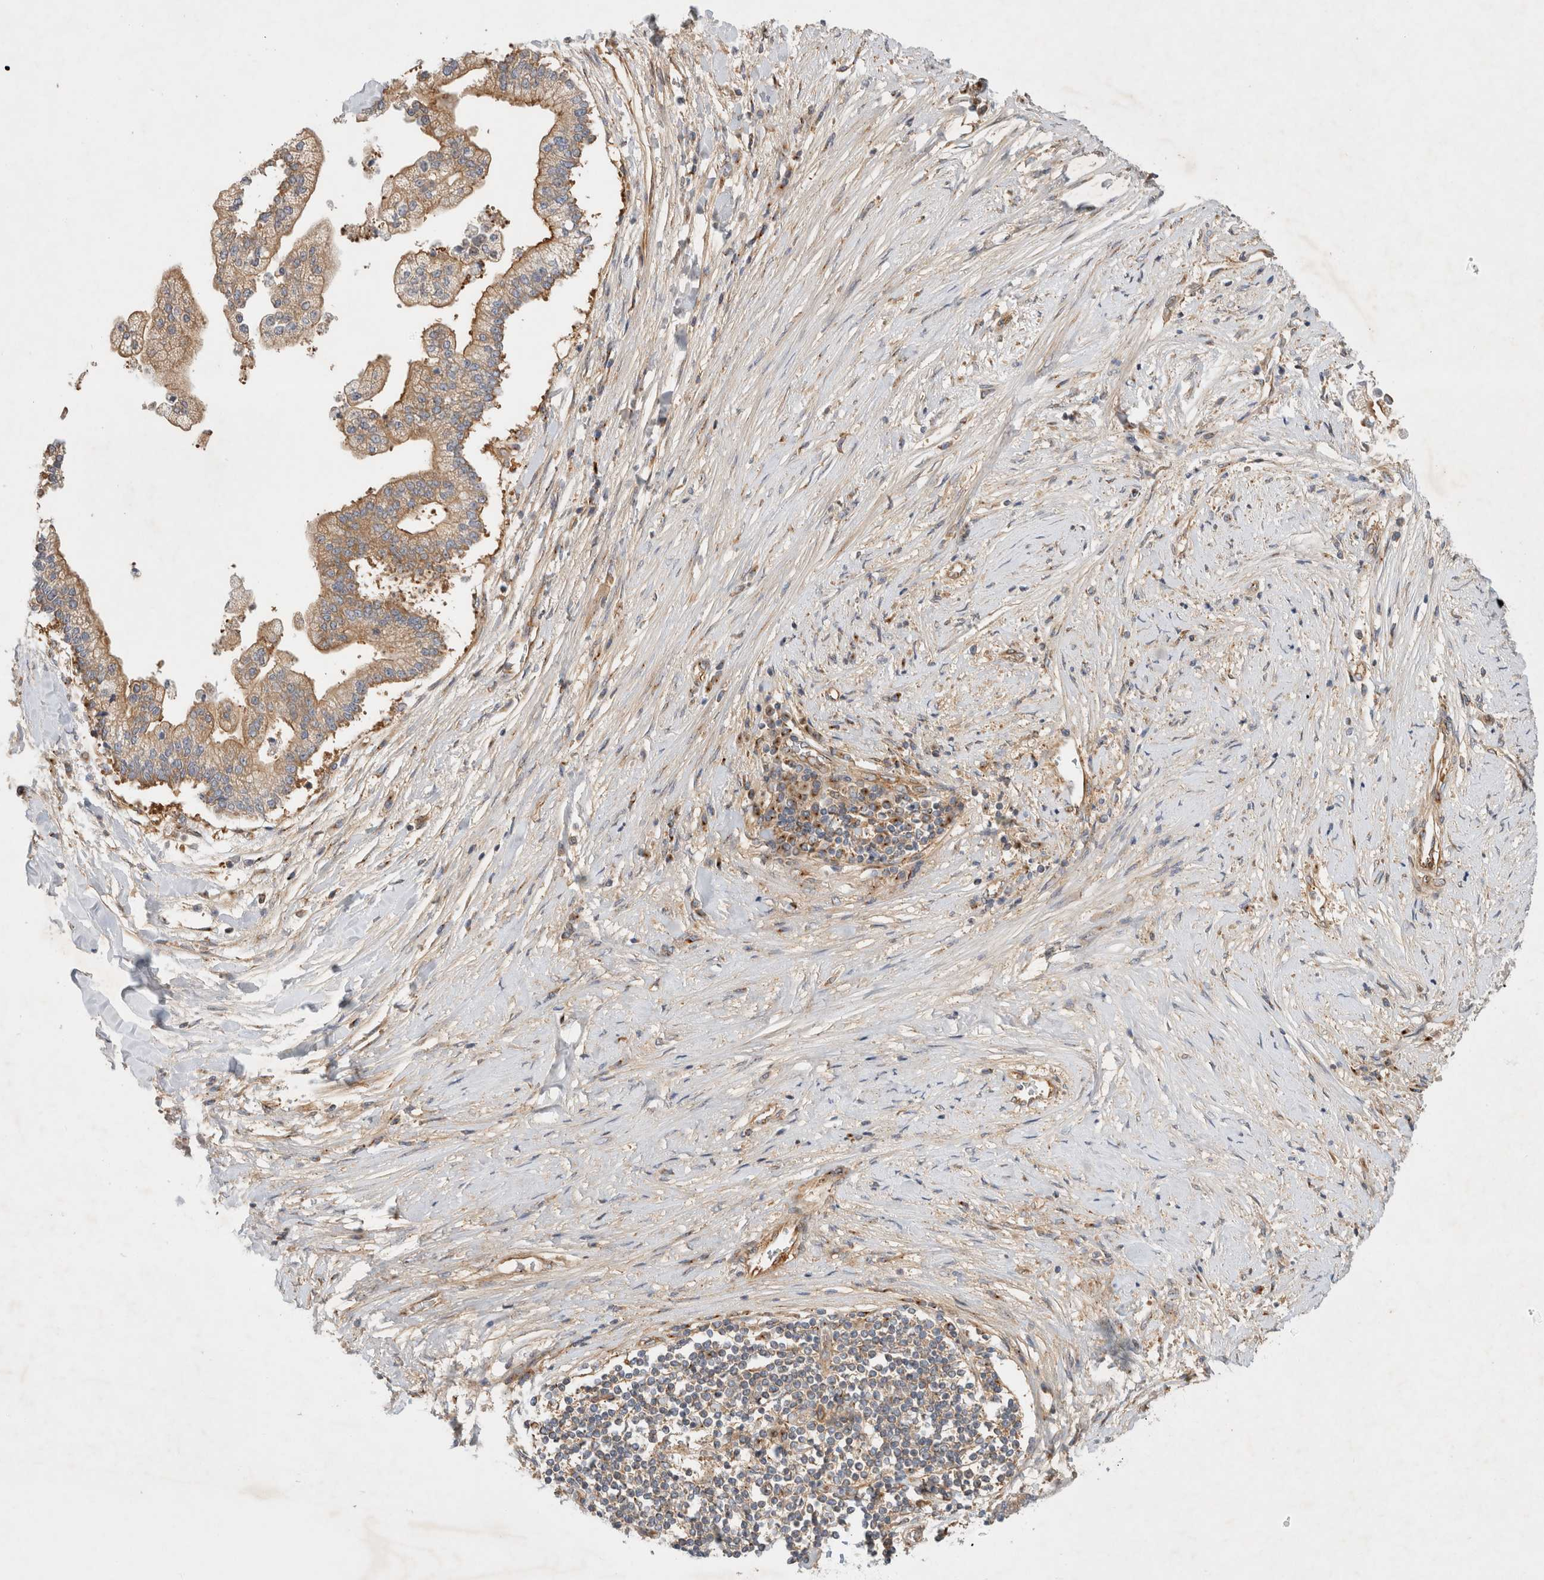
{"staining": {"intensity": "weak", "quantity": ">75%", "location": "cytoplasmic/membranous"}, "tissue": "liver cancer", "cell_type": "Tumor cells", "image_type": "cancer", "snomed": [{"axis": "morphology", "description": "Cholangiocarcinoma"}, {"axis": "topography", "description": "Liver"}], "caption": "Immunohistochemistry (IHC) micrograph of neoplastic tissue: cholangiocarcinoma (liver) stained using IHC displays low levels of weak protein expression localized specifically in the cytoplasmic/membranous of tumor cells, appearing as a cytoplasmic/membranous brown color.", "gene": "GPR150", "patient": {"sex": "male", "age": 50}}